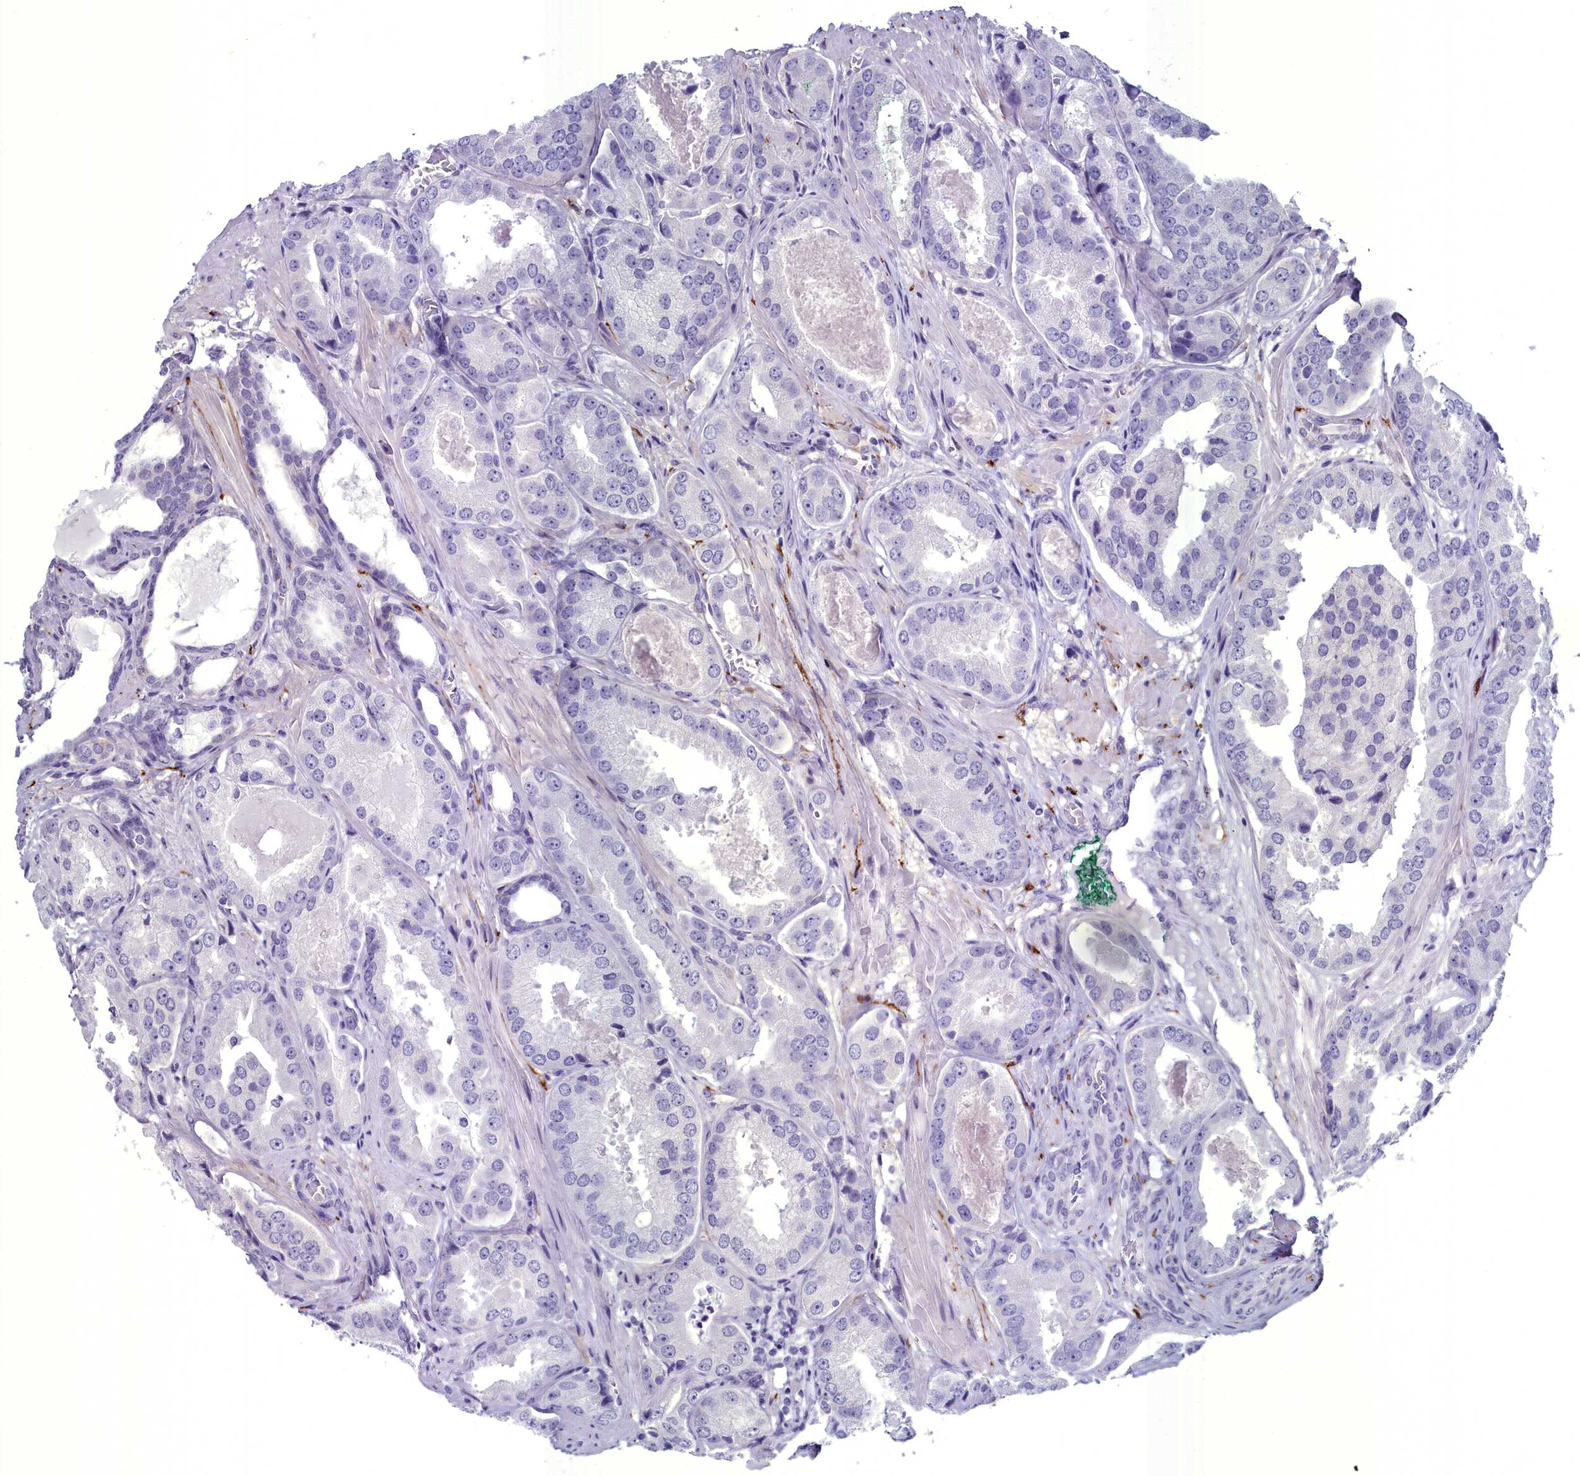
{"staining": {"intensity": "negative", "quantity": "none", "location": "none"}, "tissue": "prostate cancer", "cell_type": "Tumor cells", "image_type": "cancer", "snomed": [{"axis": "morphology", "description": "Adenocarcinoma, High grade"}, {"axis": "topography", "description": "Prostate"}], "caption": "Prostate high-grade adenocarcinoma was stained to show a protein in brown. There is no significant positivity in tumor cells.", "gene": "MAP6", "patient": {"sex": "male", "age": 63}}